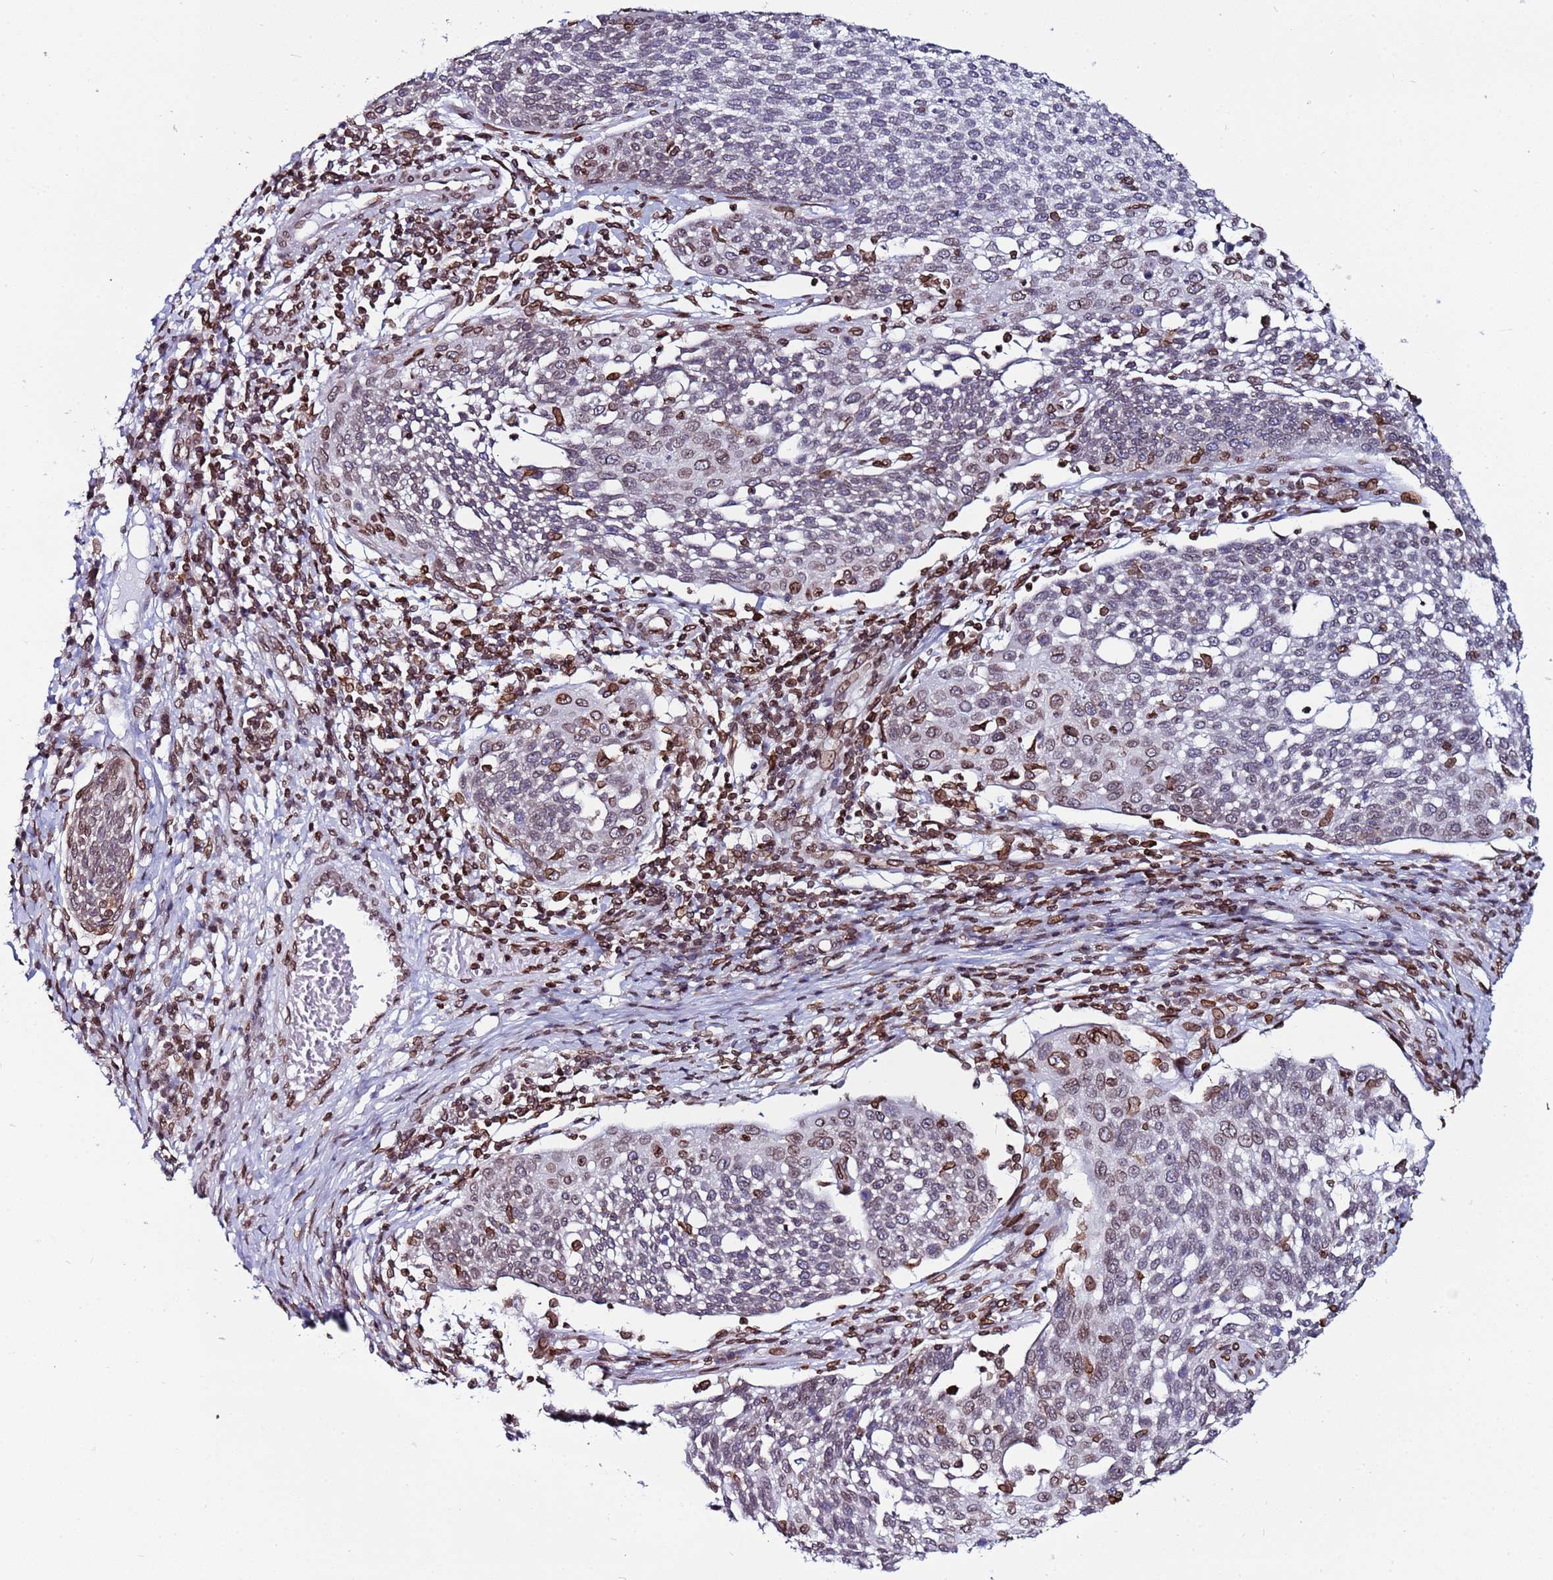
{"staining": {"intensity": "moderate", "quantity": "<25%", "location": "nuclear"}, "tissue": "cervical cancer", "cell_type": "Tumor cells", "image_type": "cancer", "snomed": [{"axis": "morphology", "description": "Squamous cell carcinoma, NOS"}, {"axis": "topography", "description": "Cervix"}], "caption": "Immunohistochemical staining of cervical cancer shows low levels of moderate nuclear positivity in about <25% of tumor cells.", "gene": "TOR1AIP1", "patient": {"sex": "female", "age": 34}}